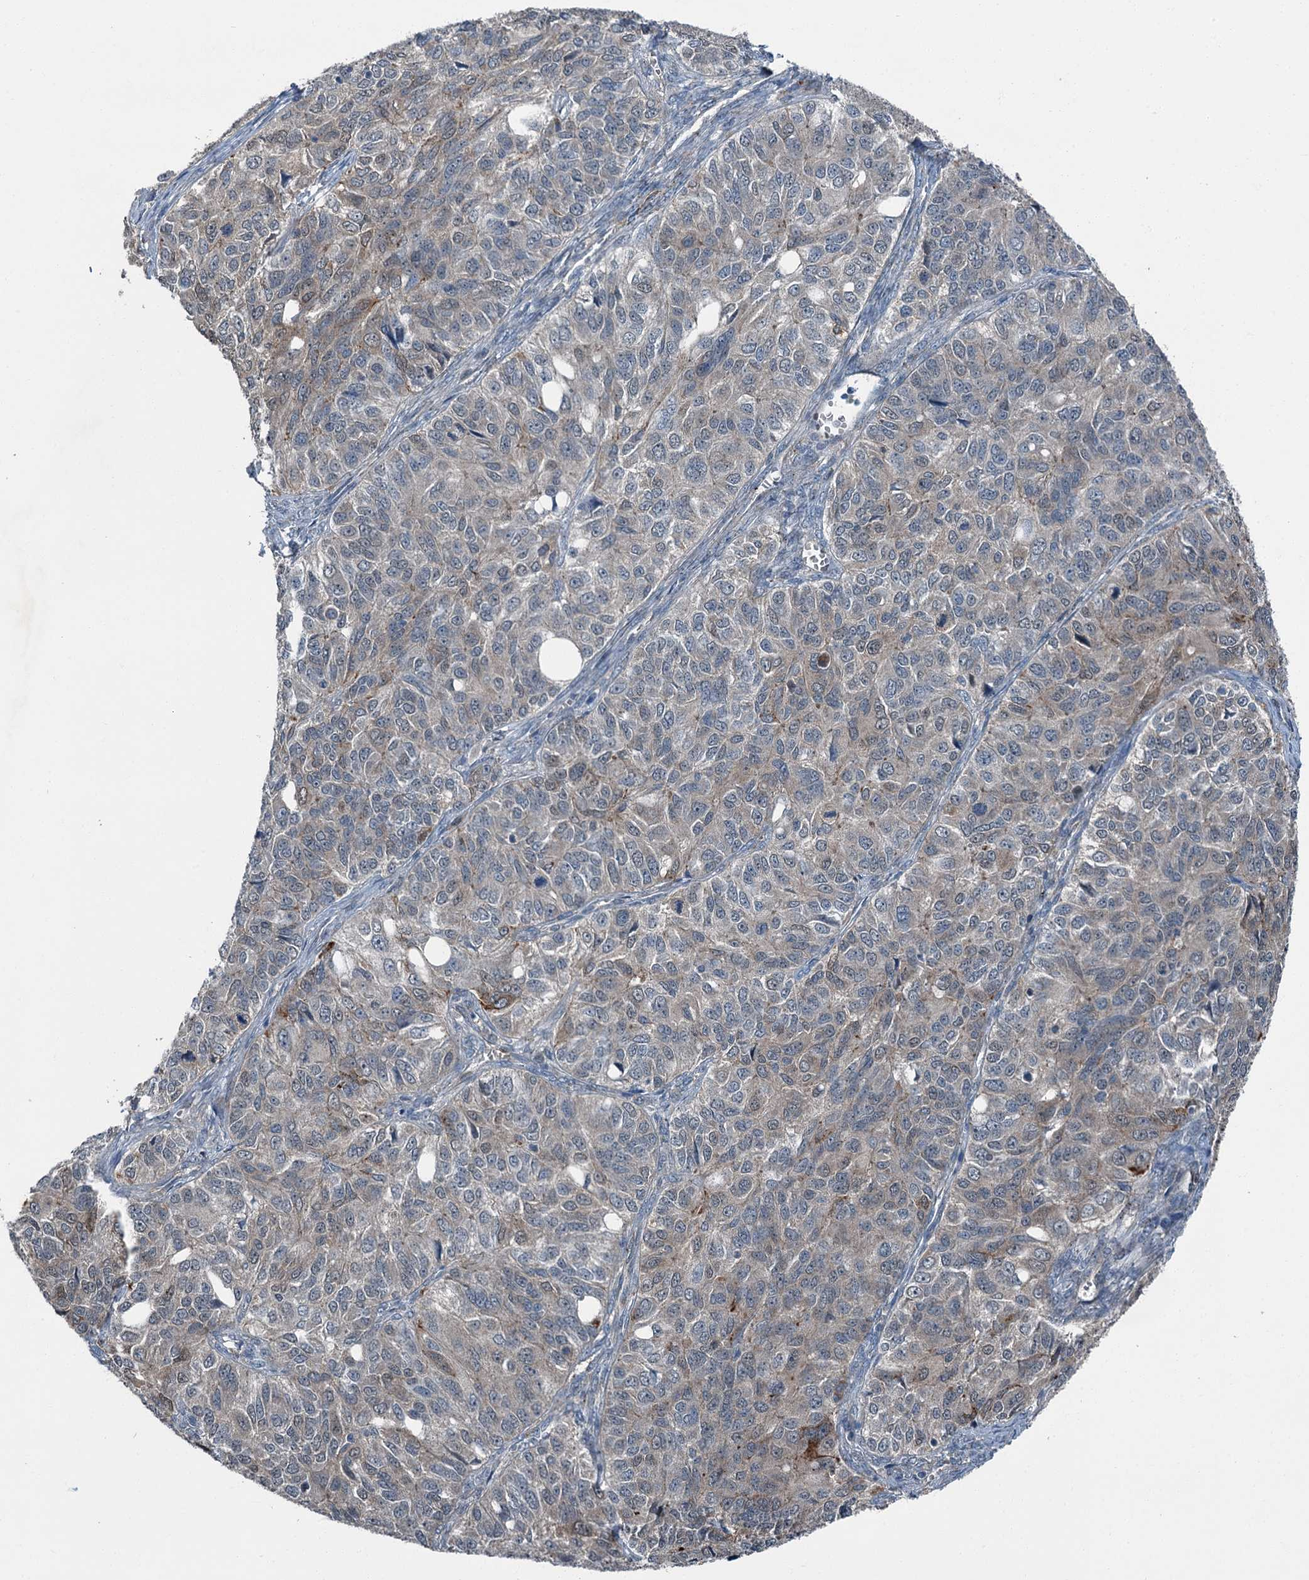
{"staining": {"intensity": "weak", "quantity": "25%-75%", "location": "cytoplasmic/membranous"}, "tissue": "ovarian cancer", "cell_type": "Tumor cells", "image_type": "cancer", "snomed": [{"axis": "morphology", "description": "Carcinoma, endometroid"}, {"axis": "topography", "description": "Ovary"}], "caption": "The immunohistochemical stain shows weak cytoplasmic/membranous staining in tumor cells of endometroid carcinoma (ovarian) tissue.", "gene": "AXL", "patient": {"sex": "female", "age": 51}}